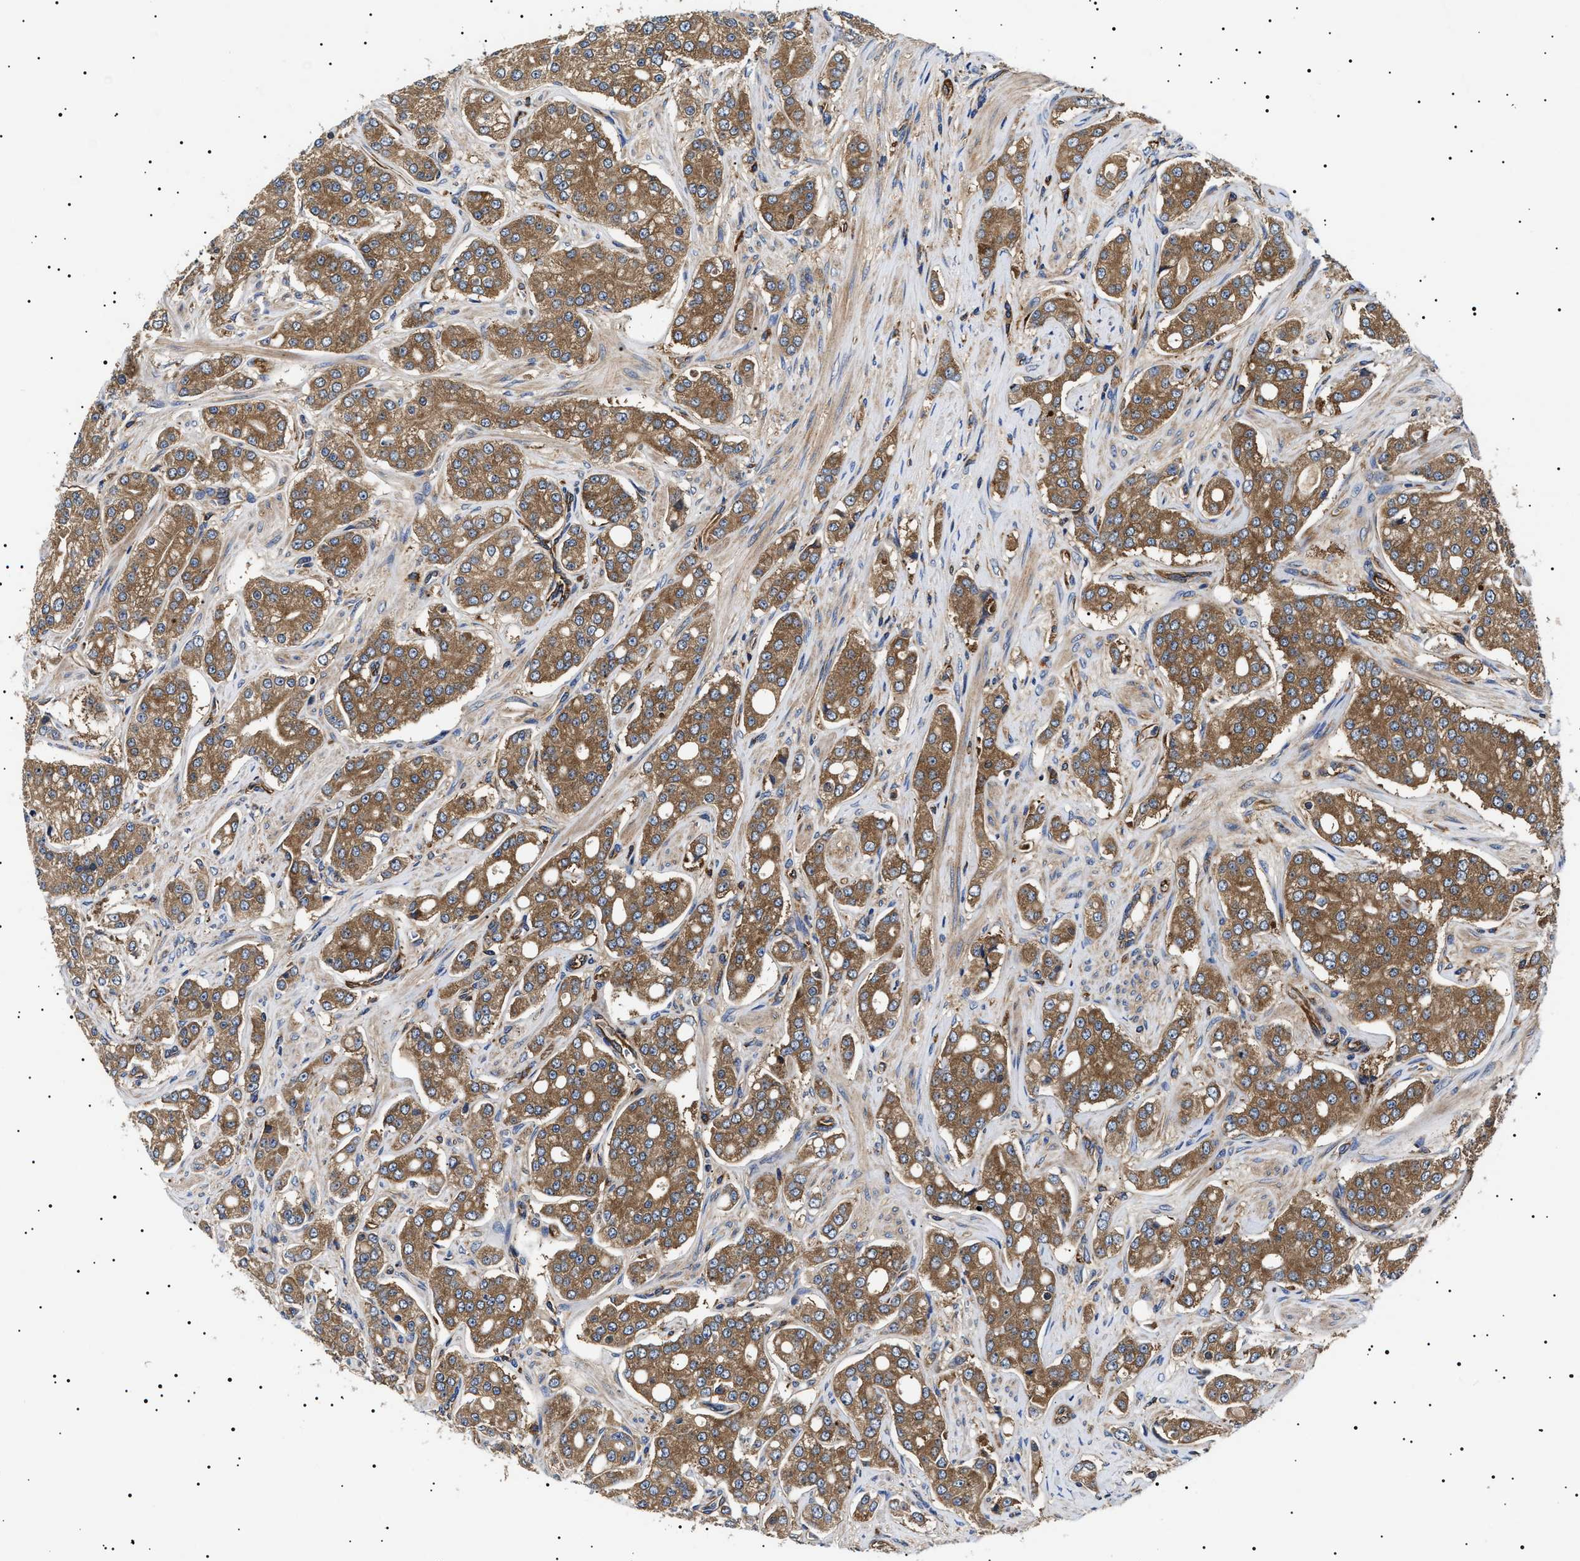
{"staining": {"intensity": "moderate", "quantity": ">75%", "location": "cytoplasmic/membranous"}, "tissue": "prostate cancer", "cell_type": "Tumor cells", "image_type": "cancer", "snomed": [{"axis": "morphology", "description": "Adenocarcinoma, High grade"}, {"axis": "topography", "description": "Prostate"}], "caption": "Immunohistochemistry (IHC) of prostate cancer displays medium levels of moderate cytoplasmic/membranous positivity in about >75% of tumor cells.", "gene": "TPP2", "patient": {"sex": "male", "age": 71}}